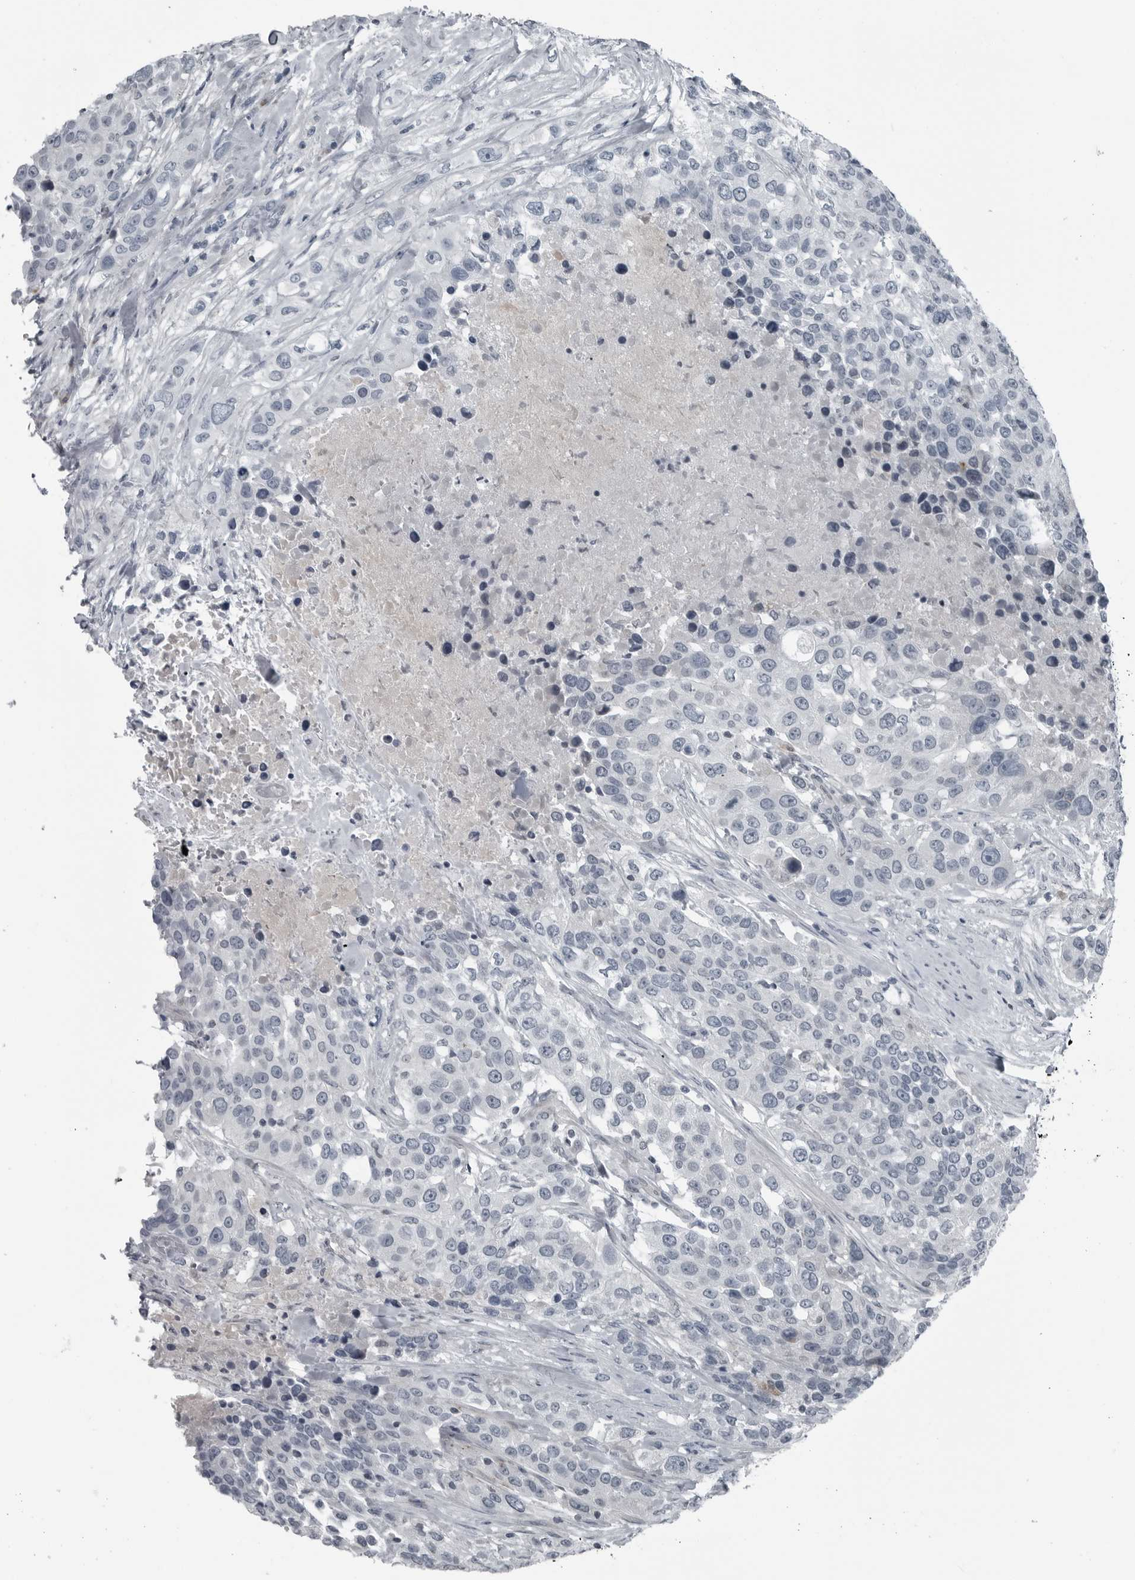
{"staining": {"intensity": "negative", "quantity": "none", "location": "none"}, "tissue": "urothelial cancer", "cell_type": "Tumor cells", "image_type": "cancer", "snomed": [{"axis": "morphology", "description": "Urothelial carcinoma, High grade"}, {"axis": "topography", "description": "Urinary bladder"}], "caption": "Urothelial cancer was stained to show a protein in brown. There is no significant positivity in tumor cells.", "gene": "GAK", "patient": {"sex": "female", "age": 80}}